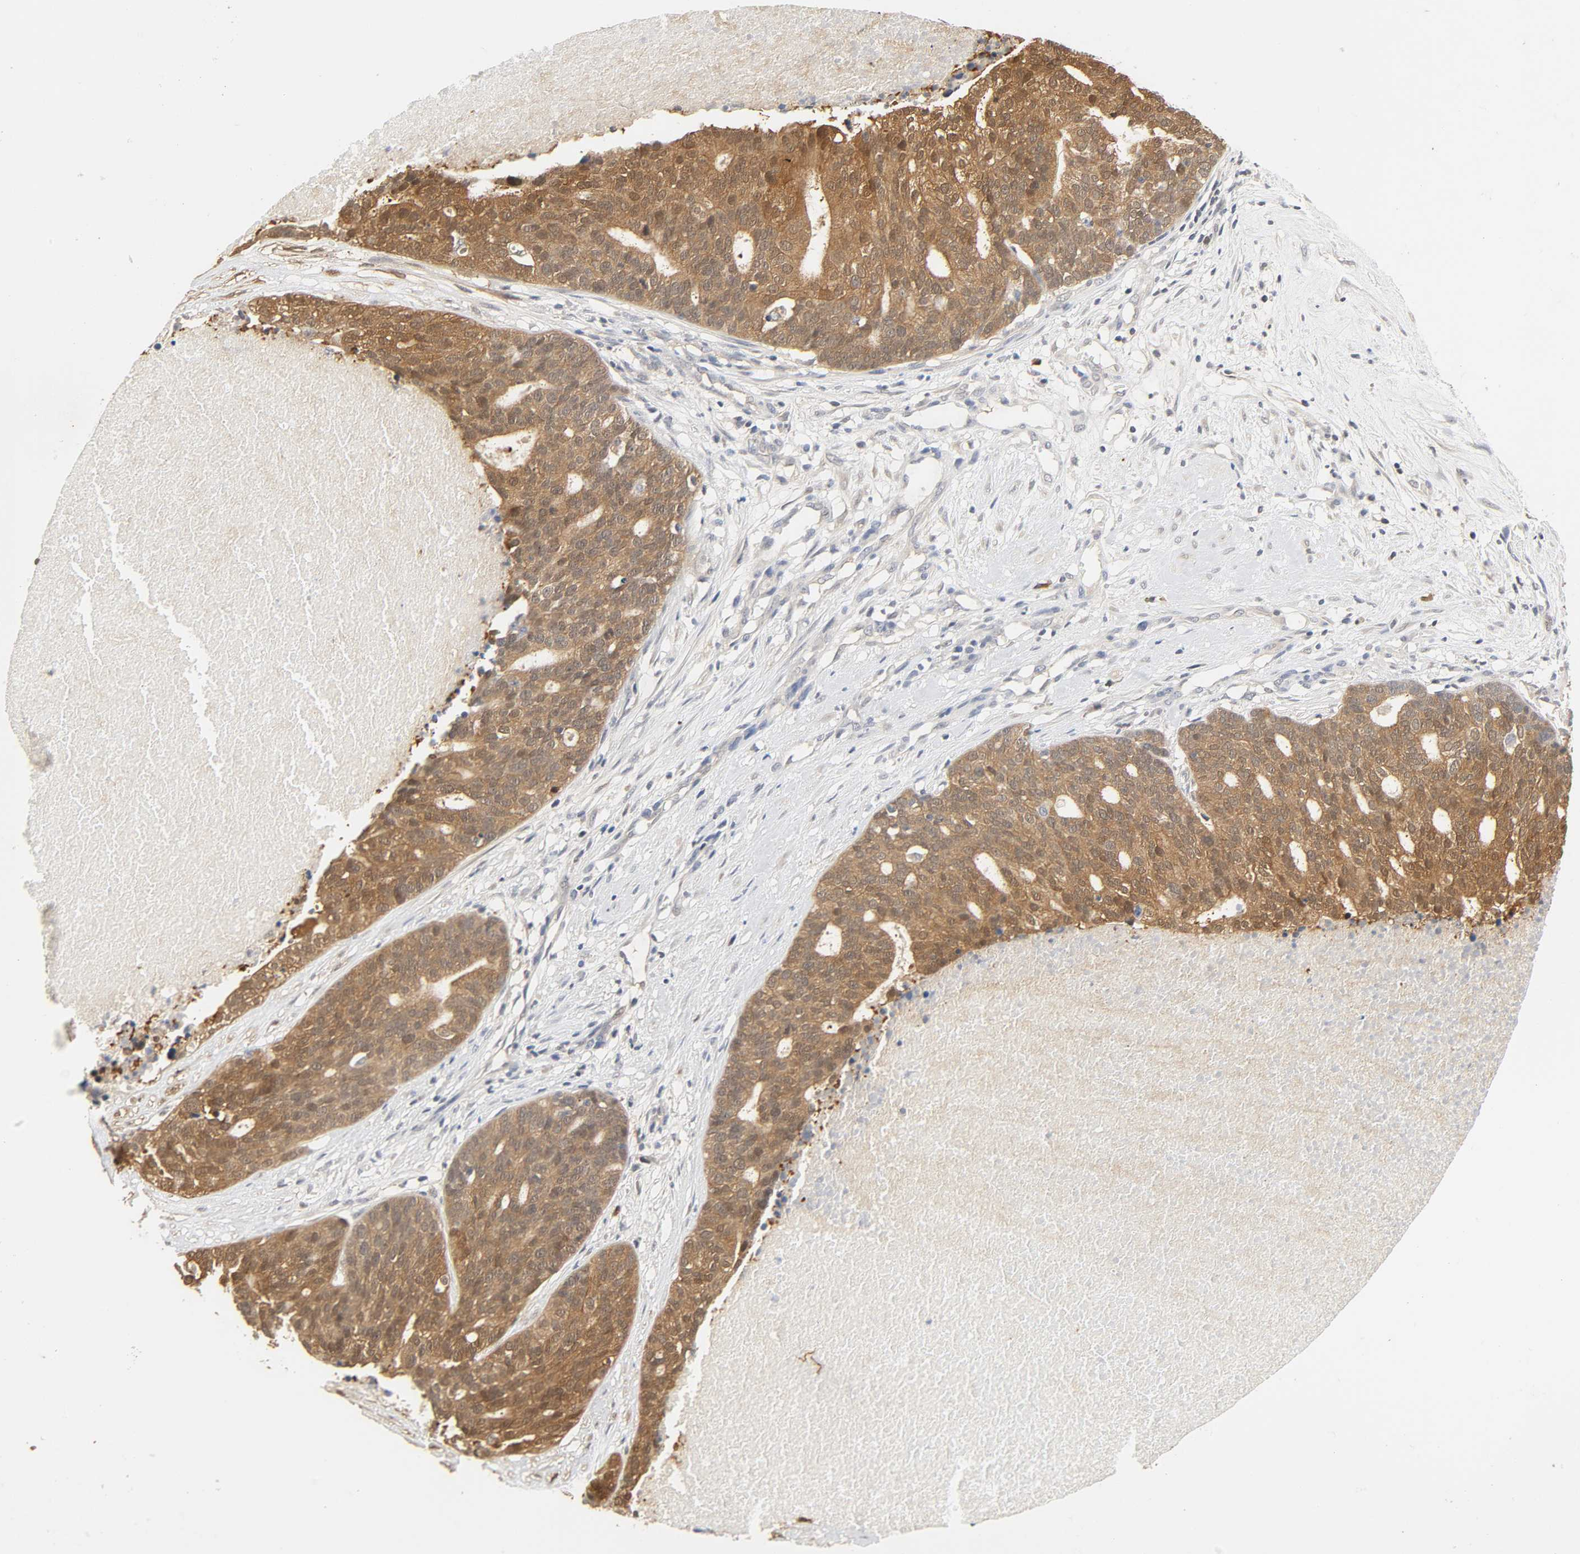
{"staining": {"intensity": "moderate", "quantity": ">75%", "location": "cytoplasmic/membranous"}, "tissue": "ovarian cancer", "cell_type": "Tumor cells", "image_type": "cancer", "snomed": [{"axis": "morphology", "description": "Cystadenocarcinoma, serous, NOS"}, {"axis": "topography", "description": "Ovary"}], "caption": "IHC (DAB (3,3'-diaminobenzidine)) staining of human ovarian cancer displays moderate cytoplasmic/membranous protein expression in approximately >75% of tumor cells.", "gene": "MIF", "patient": {"sex": "female", "age": 59}}